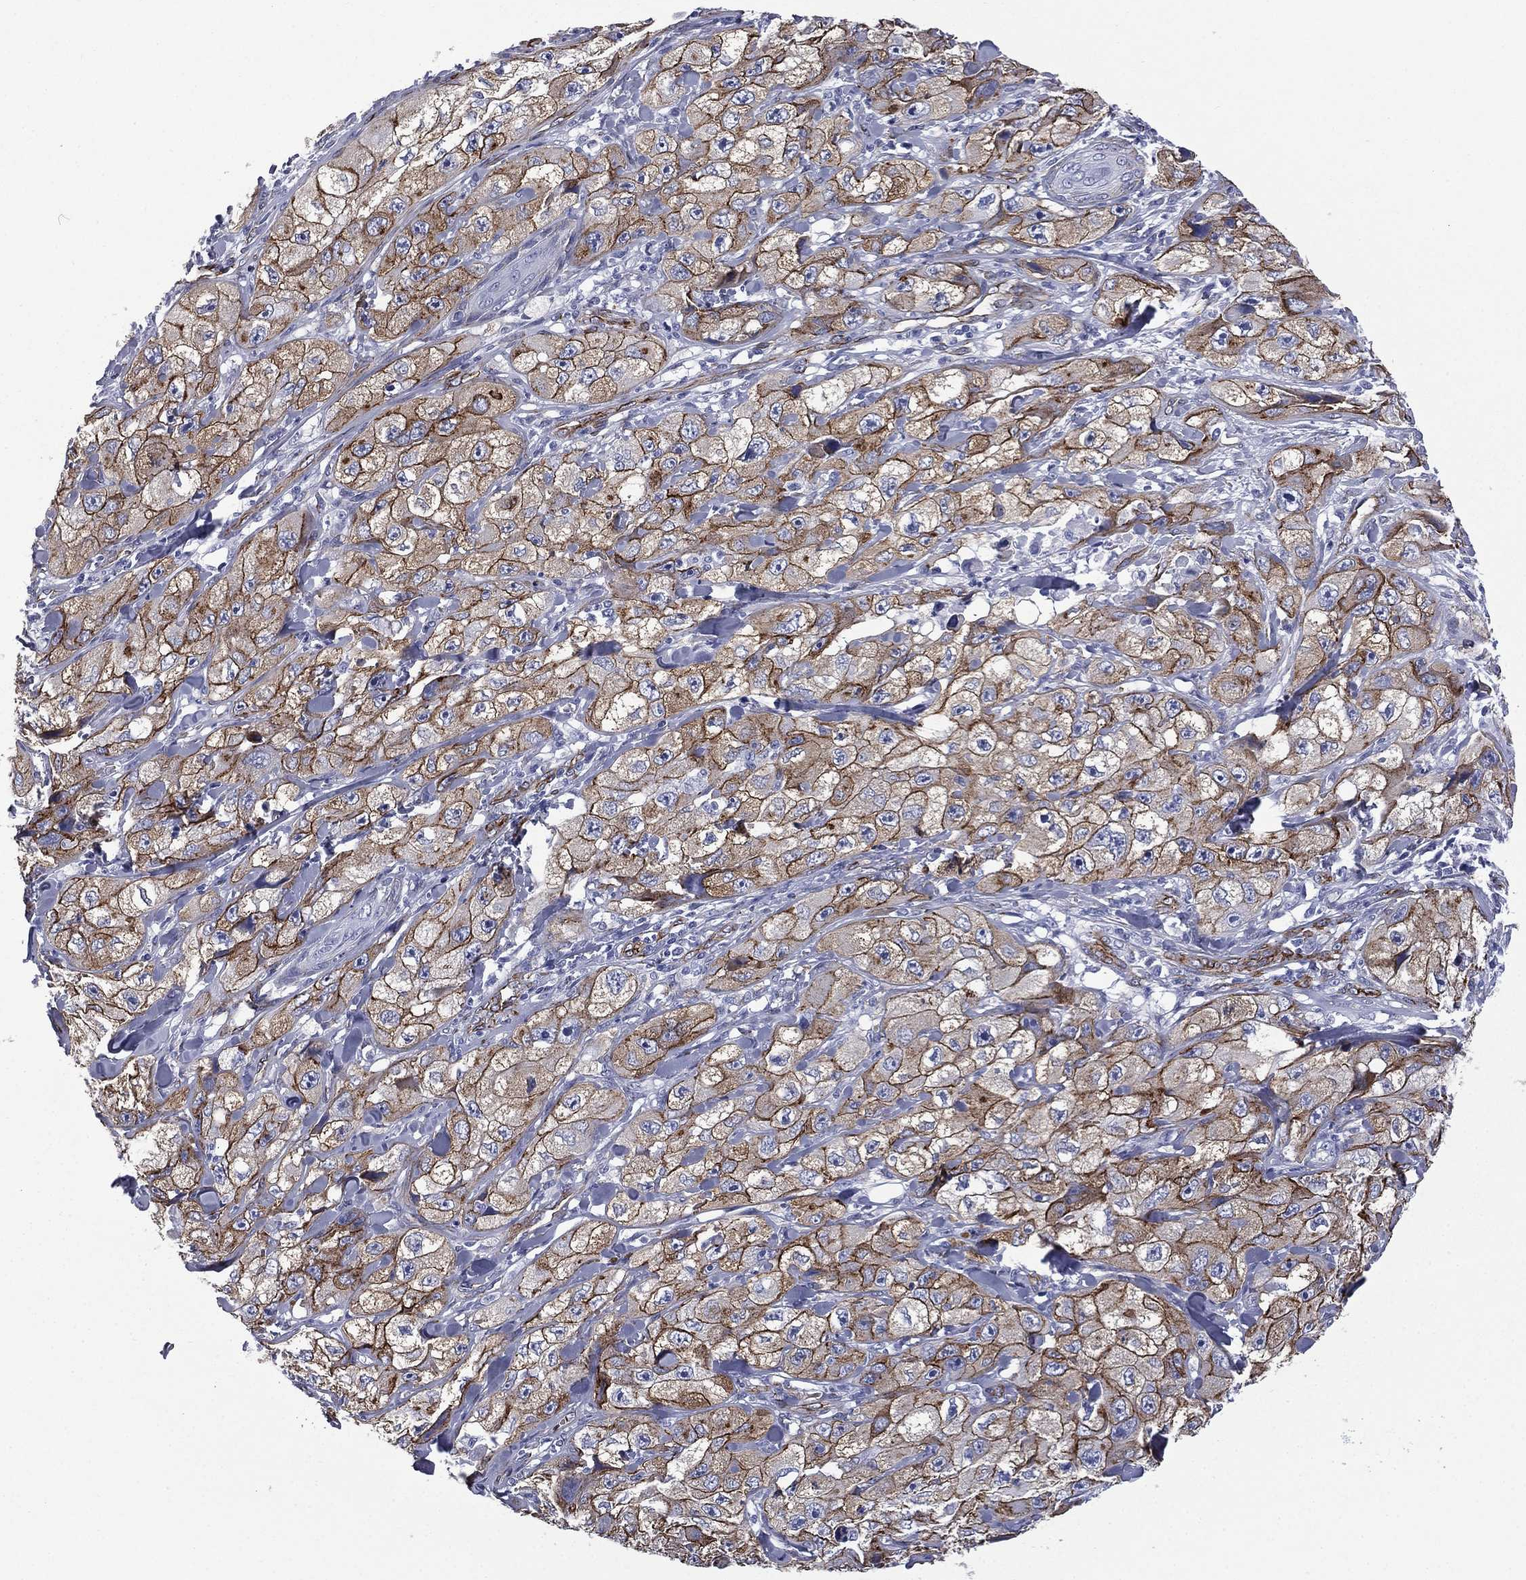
{"staining": {"intensity": "strong", "quantity": "25%-75%", "location": "cytoplasmic/membranous"}, "tissue": "skin cancer", "cell_type": "Tumor cells", "image_type": "cancer", "snomed": [{"axis": "morphology", "description": "Squamous cell carcinoma, NOS"}, {"axis": "topography", "description": "Skin"}, {"axis": "topography", "description": "Subcutis"}], "caption": "Immunohistochemistry photomicrograph of neoplastic tissue: skin cancer (squamous cell carcinoma) stained using IHC exhibits high levels of strong protein expression localized specifically in the cytoplasmic/membranous of tumor cells, appearing as a cytoplasmic/membranous brown color.", "gene": "CAVIN3", "patient": {"sex": "male", "age": 73}}